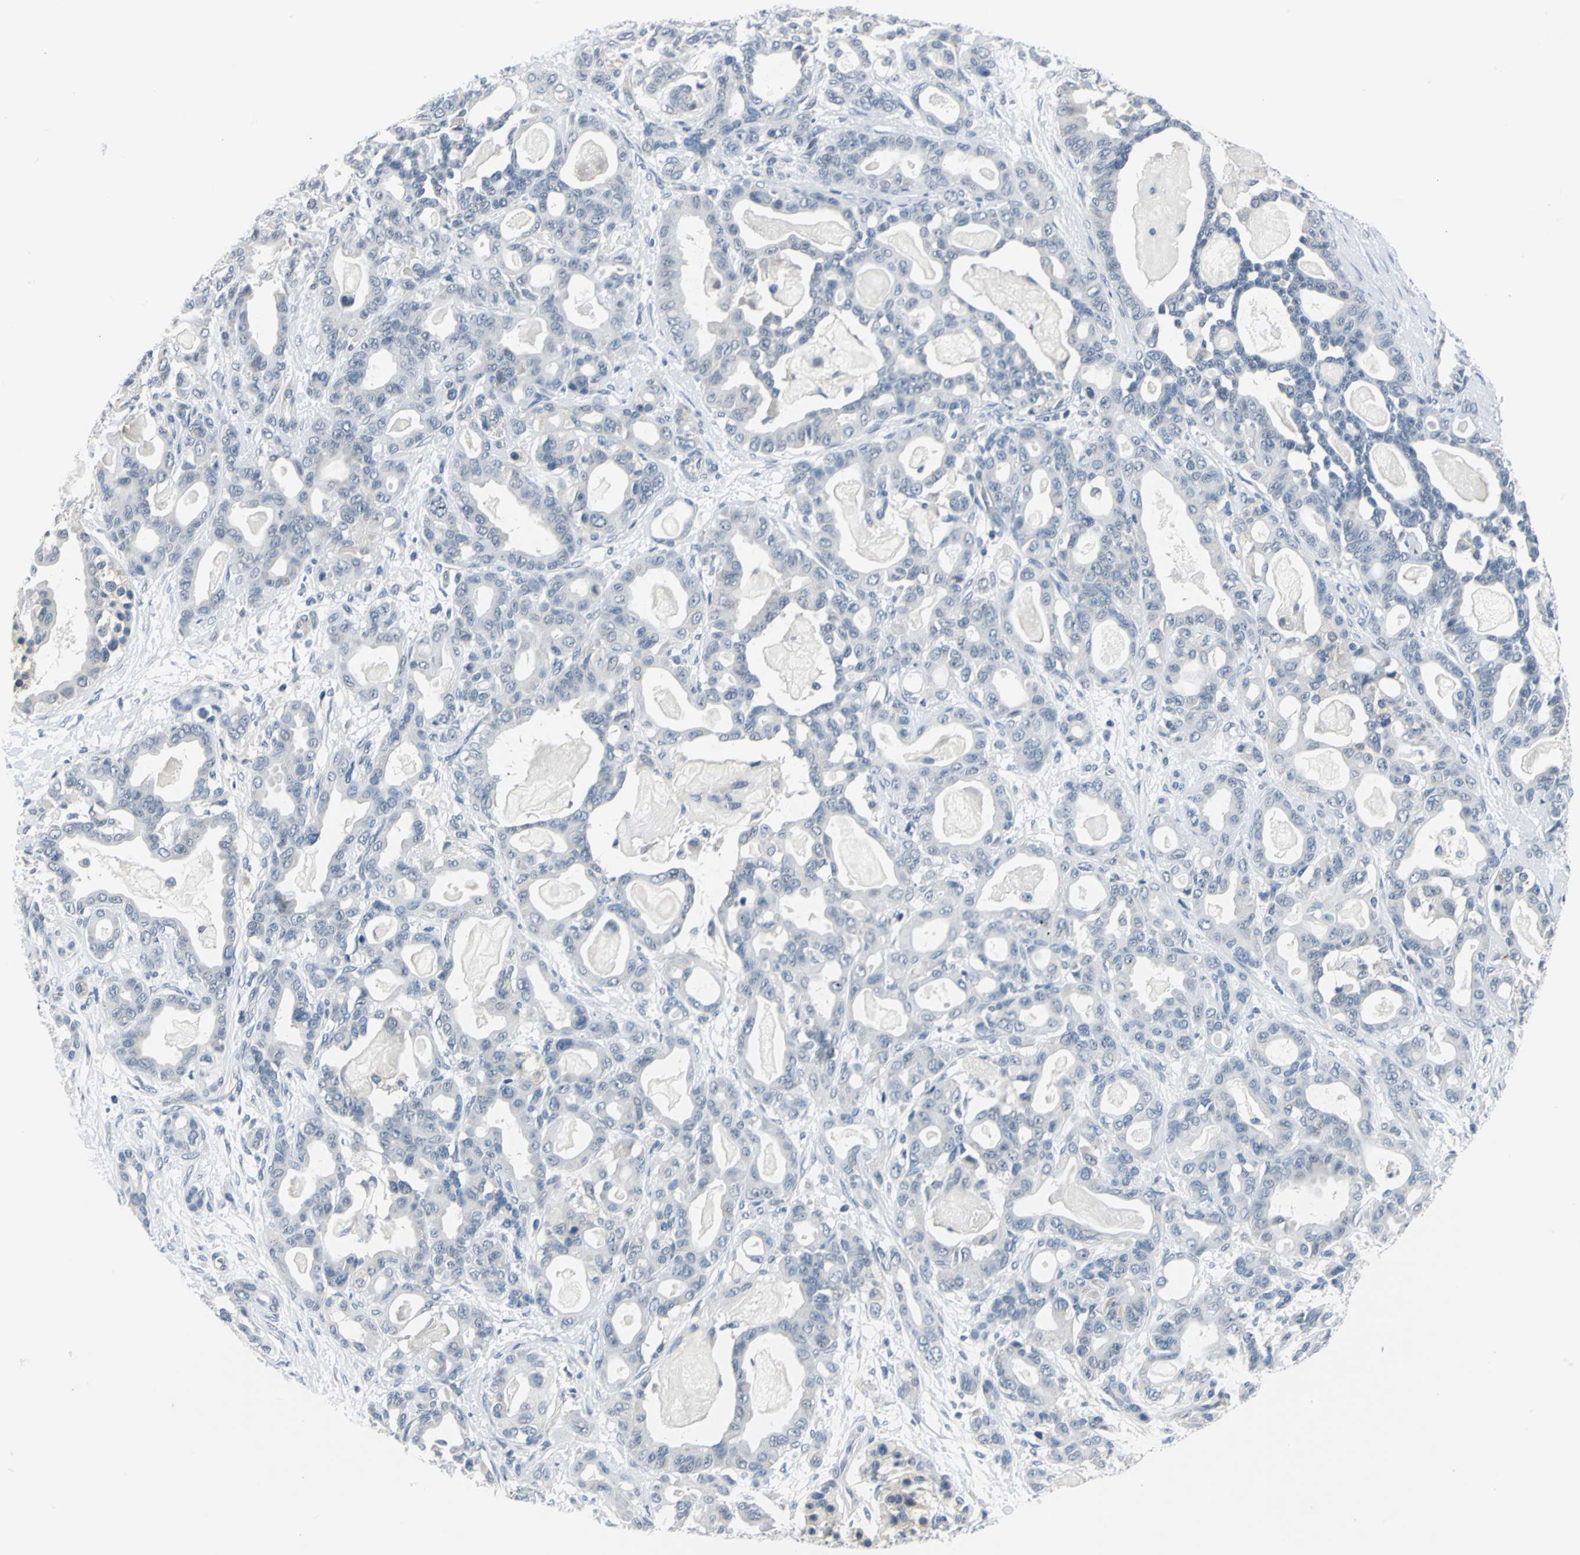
{"staining": {"intensity": "negative", "quantity": "none", "location": "none"}, "tissue": "pancreatic cancer", "cell_type": "Tumor cells", "image_type": "cancer", "snomed": [{"axis": "morphology", "description": "Adenocarcinoma, NOS"}, {"axis": "topography", "description": "Pancreas"}], "caption": "DAB (3,3'-diaminobenzidine) immunohistochemical staining of human adenocarcinoma (pancreatic) shows no significant positivity in tumor cells.", "gene": "ZNF415", "patient": {"sex": "male", "age": 63}}